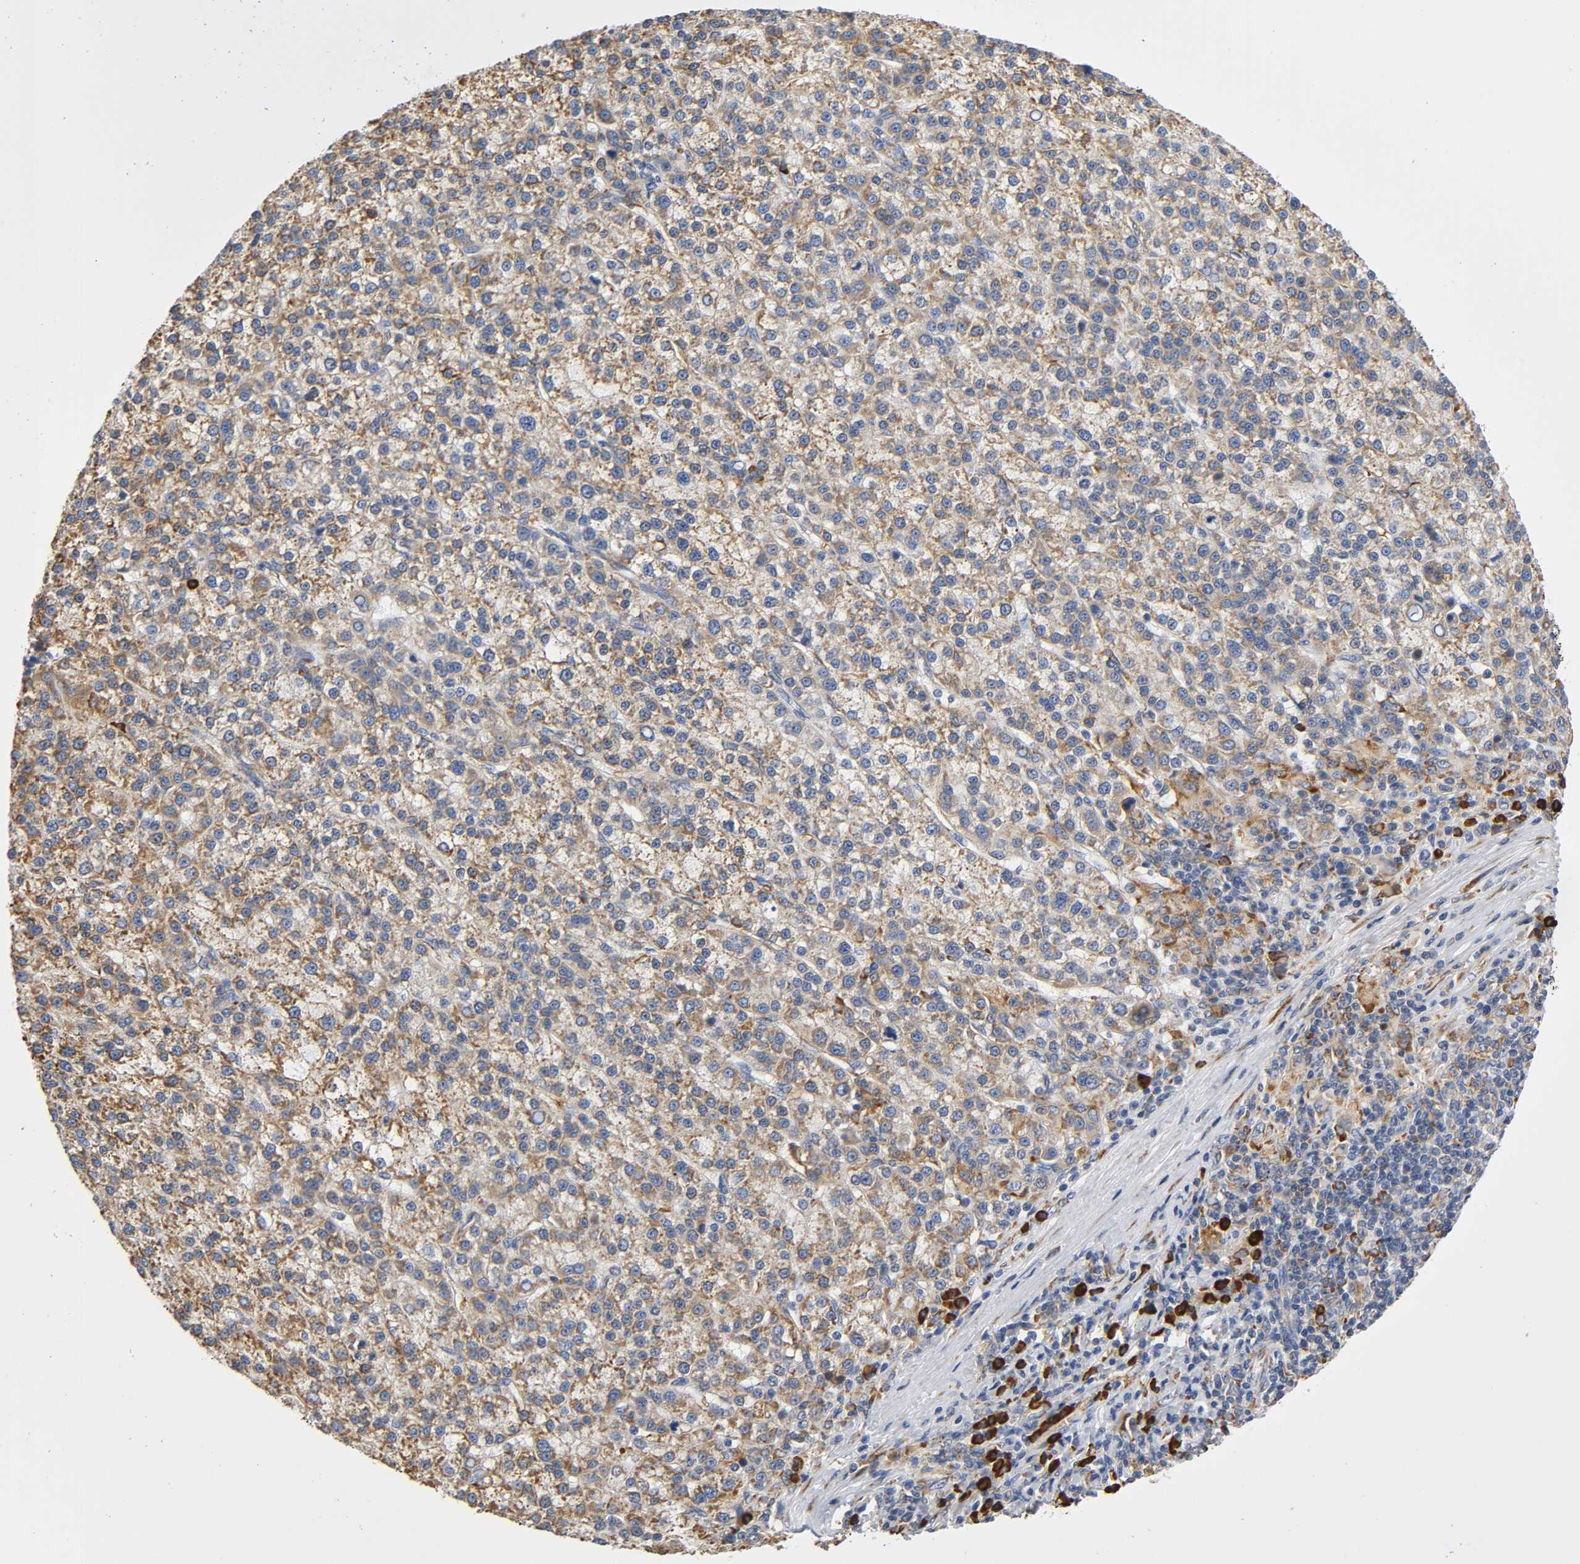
{"staining": {"intensity": "moderate", "quantity": ">75%", "location": "cytoplasmic/membranous"}, "tissue": "liver cancer", "cell_type": "Tumor cells", "image_type": "cancer", "snomed": [{"axis": "morphology", "description": "Carcinoma, Hepatocellular, NOS"}, {"axis": "topography", "description": "Liver"}], "caption": "Liver cancer stained with a protein marker reveals moderate staining in tumor cells.", "gene": "UCKL1", "patient": {"sex": "female", "age": 58}}